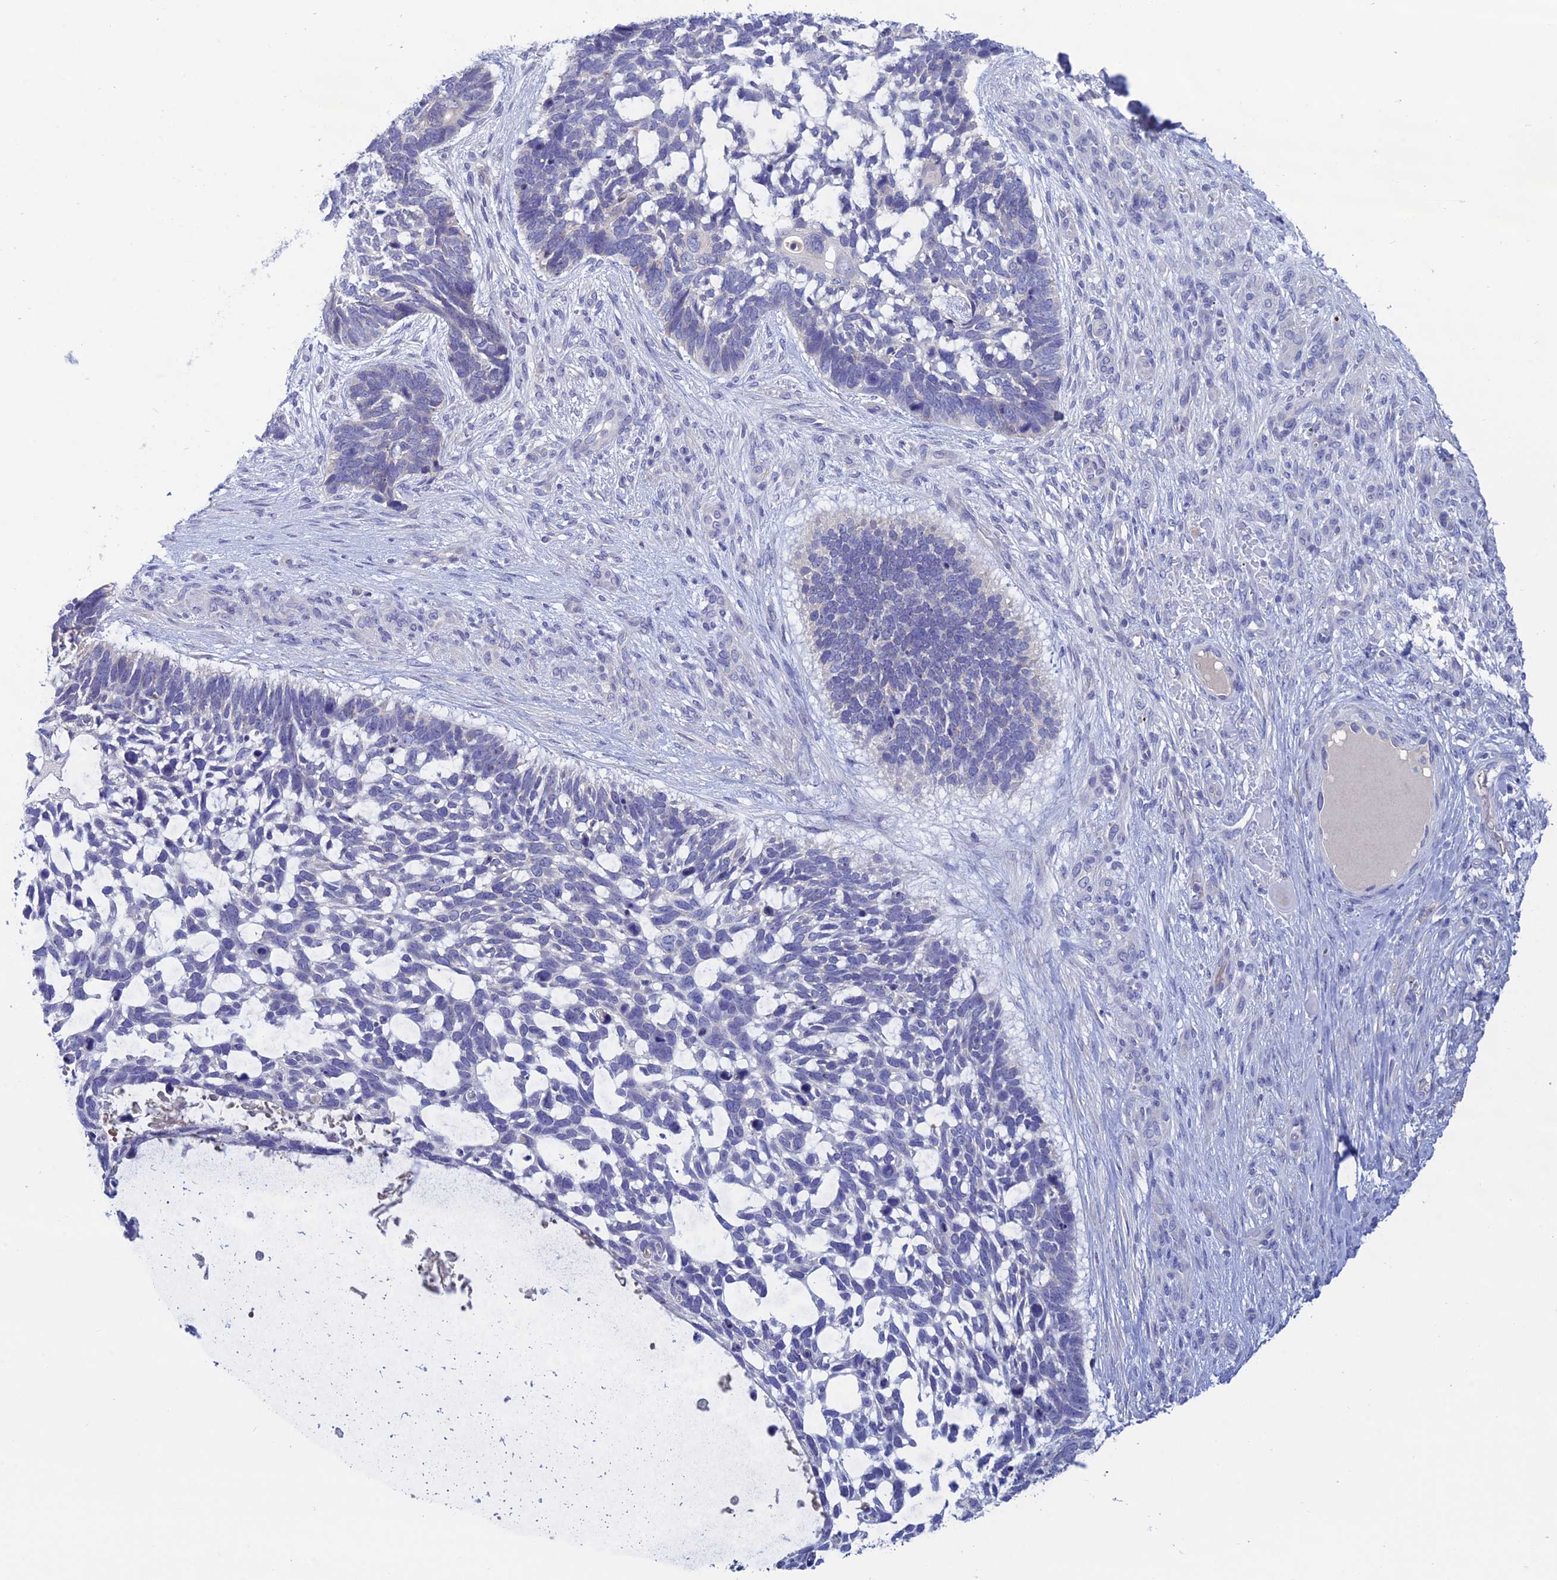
{"staining": {"intensity": "negative", "quantity": "none", "location": "none"}, "tissue": "skin cancer", "cell_type": "Tumor cells", "image_type": "cancer", "snomed": [{"axis": "morphology", "description": "Basal cell carcinoma"}, {"axis": "topography", "description": "Skin"}], "caption": "Micrograph shows no protein positivity in tumor cells of skin basal cell carcinoma tissue.", "gene": "XPO7", "patient": {"sex": "male", "age": 88}}